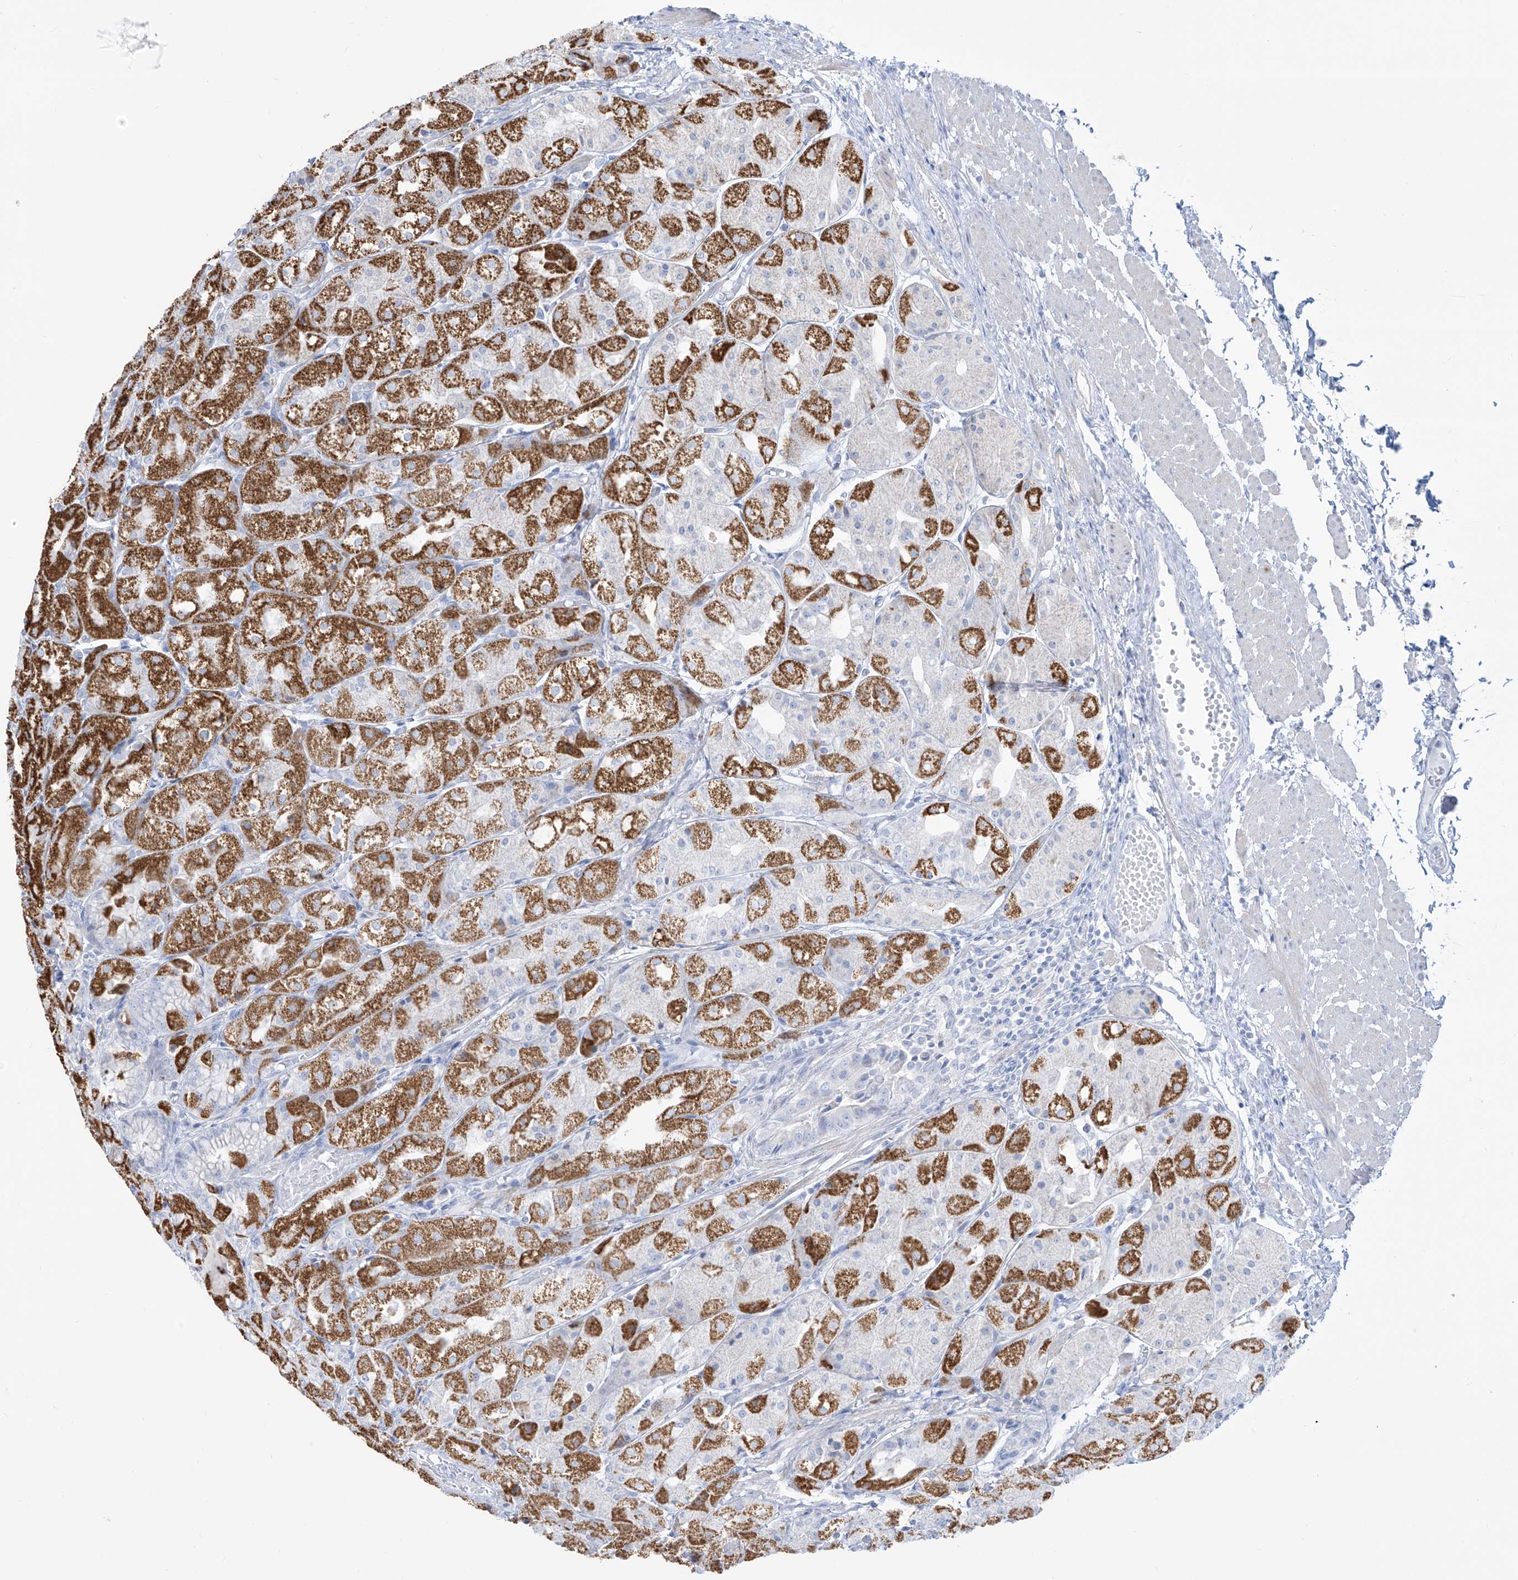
{"staining": {"intensity": "strong", "quantity": "25%-75%", "location": "cytoplasmic/membranous"}, "tissue": "stomach", "cell_type": "Glandular cells", "image_type": "normal", "snomed": [{"axis": "morphology", "description": "Normal tissue, NOS"}, {"axis": "topography", "description": "Stomach, upper"}], "caption": "Brown immunohistochemical staining in normal human stomach exhibits strong cytoplasmic/membranous positivity in about 25%-75% of glandular cells. (Stains: DAB (3,3'-diaminobenzidine) in brown, nuclei in blue, Microscopy: brightfield microscopy at high magnification).", "gene": "SLC26A3", "patient": {"sex": "male", "age": 72}}